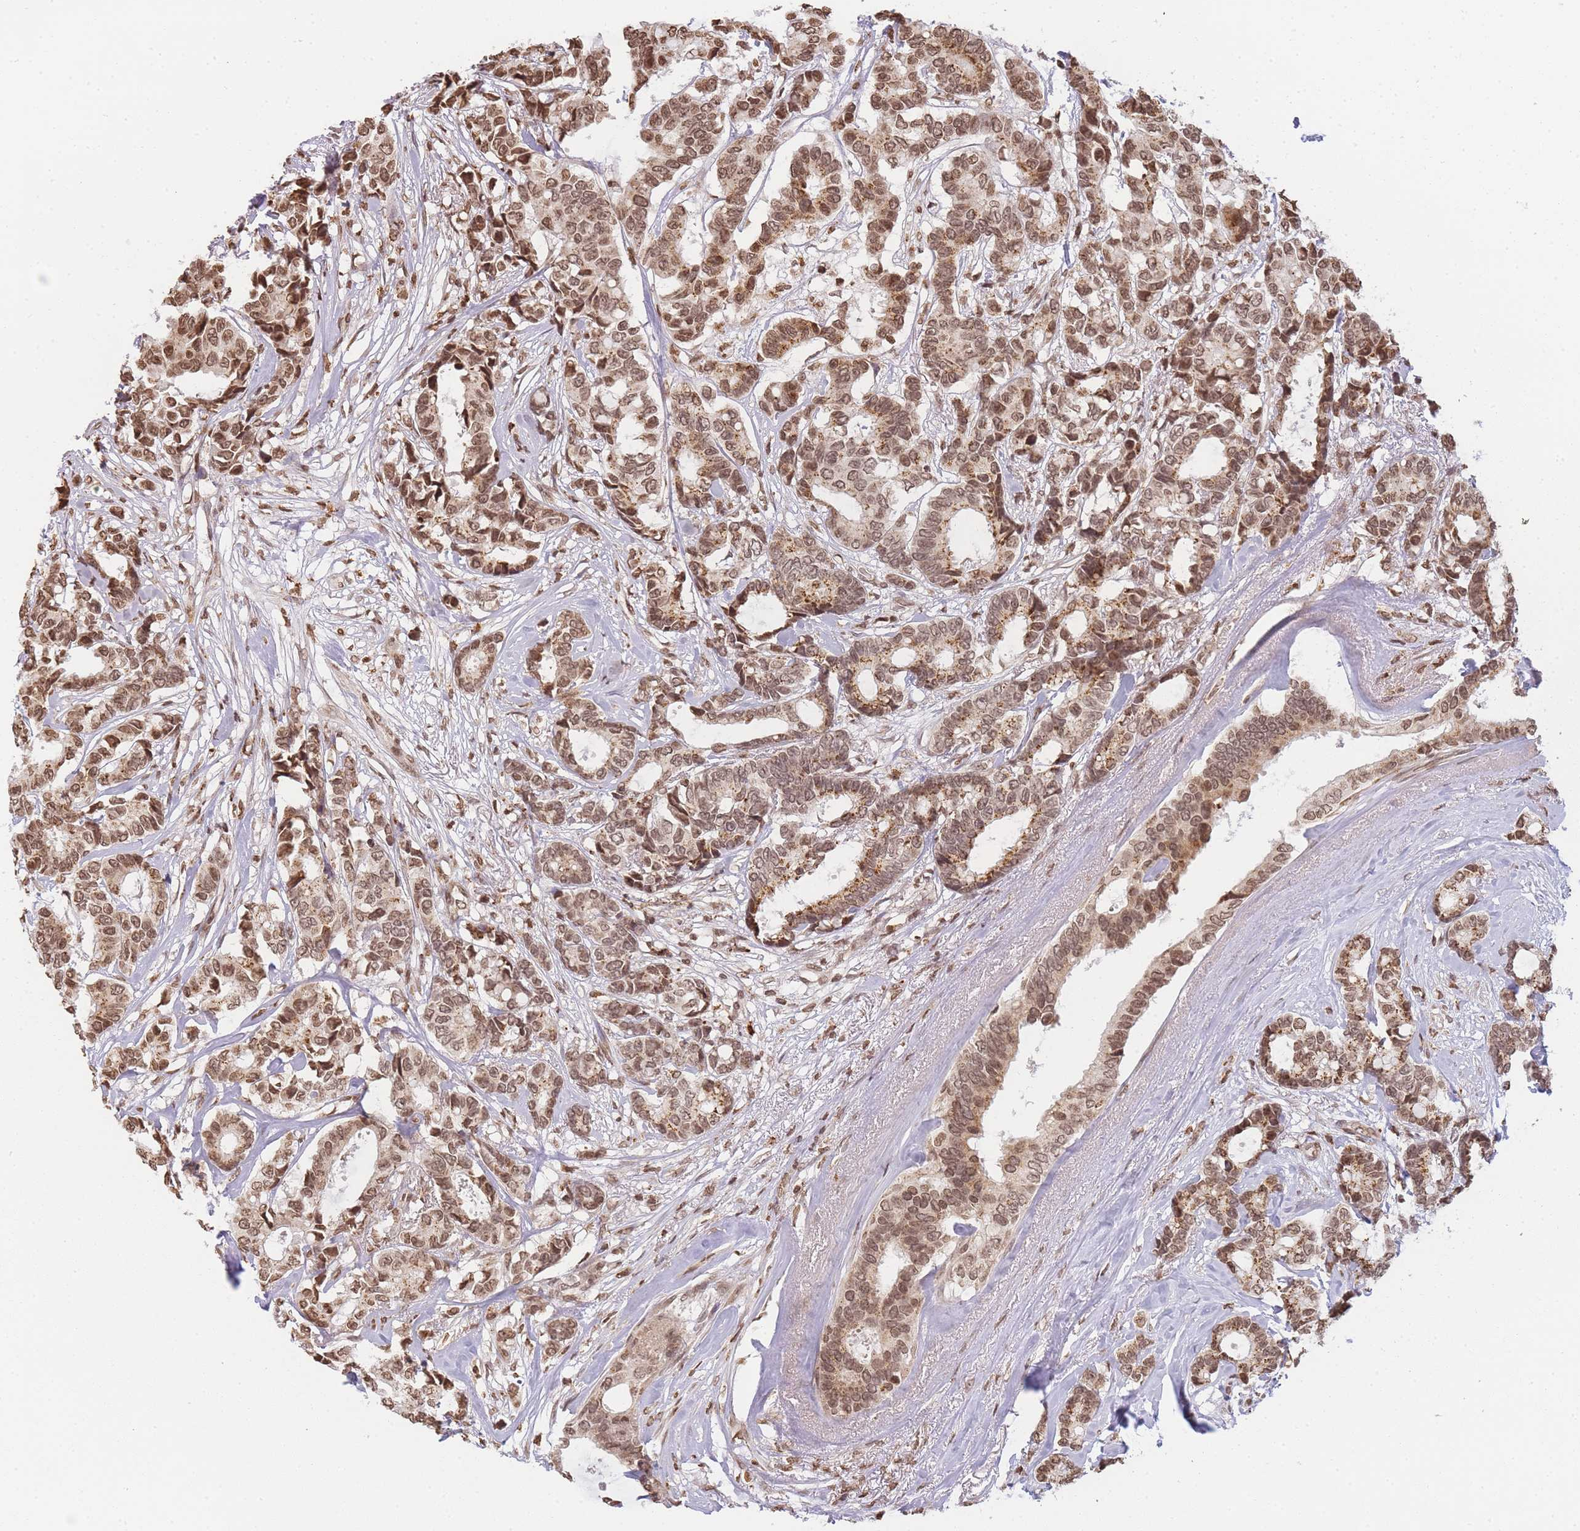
{"staining": {"intensity": "moderate", "quantity": ">75%", "location": "cytoplasmic/membranous,nuclear"}, "tissue": "breast cancer", "cell_type": "Tumor cells", "image_type": "cancer", "snomed": [{"axis": "morphology", "description": "Duct carcinoma"}, {"axis": "topography", "description": "Breast"}], "caption": "Moderate cytoplasmic/membranous and nuclear staining is seen in about >75% of tumor cells in infiltrating ductal carcinoma (breast). (Stains: DAB (3,3'-diaminobenzidine) in brown, nuclei in blue, Microscopy: brightfield microscopy at high magnification).", "gene": "WWTR1", "patient": {"sex": "female", "age": 87}}